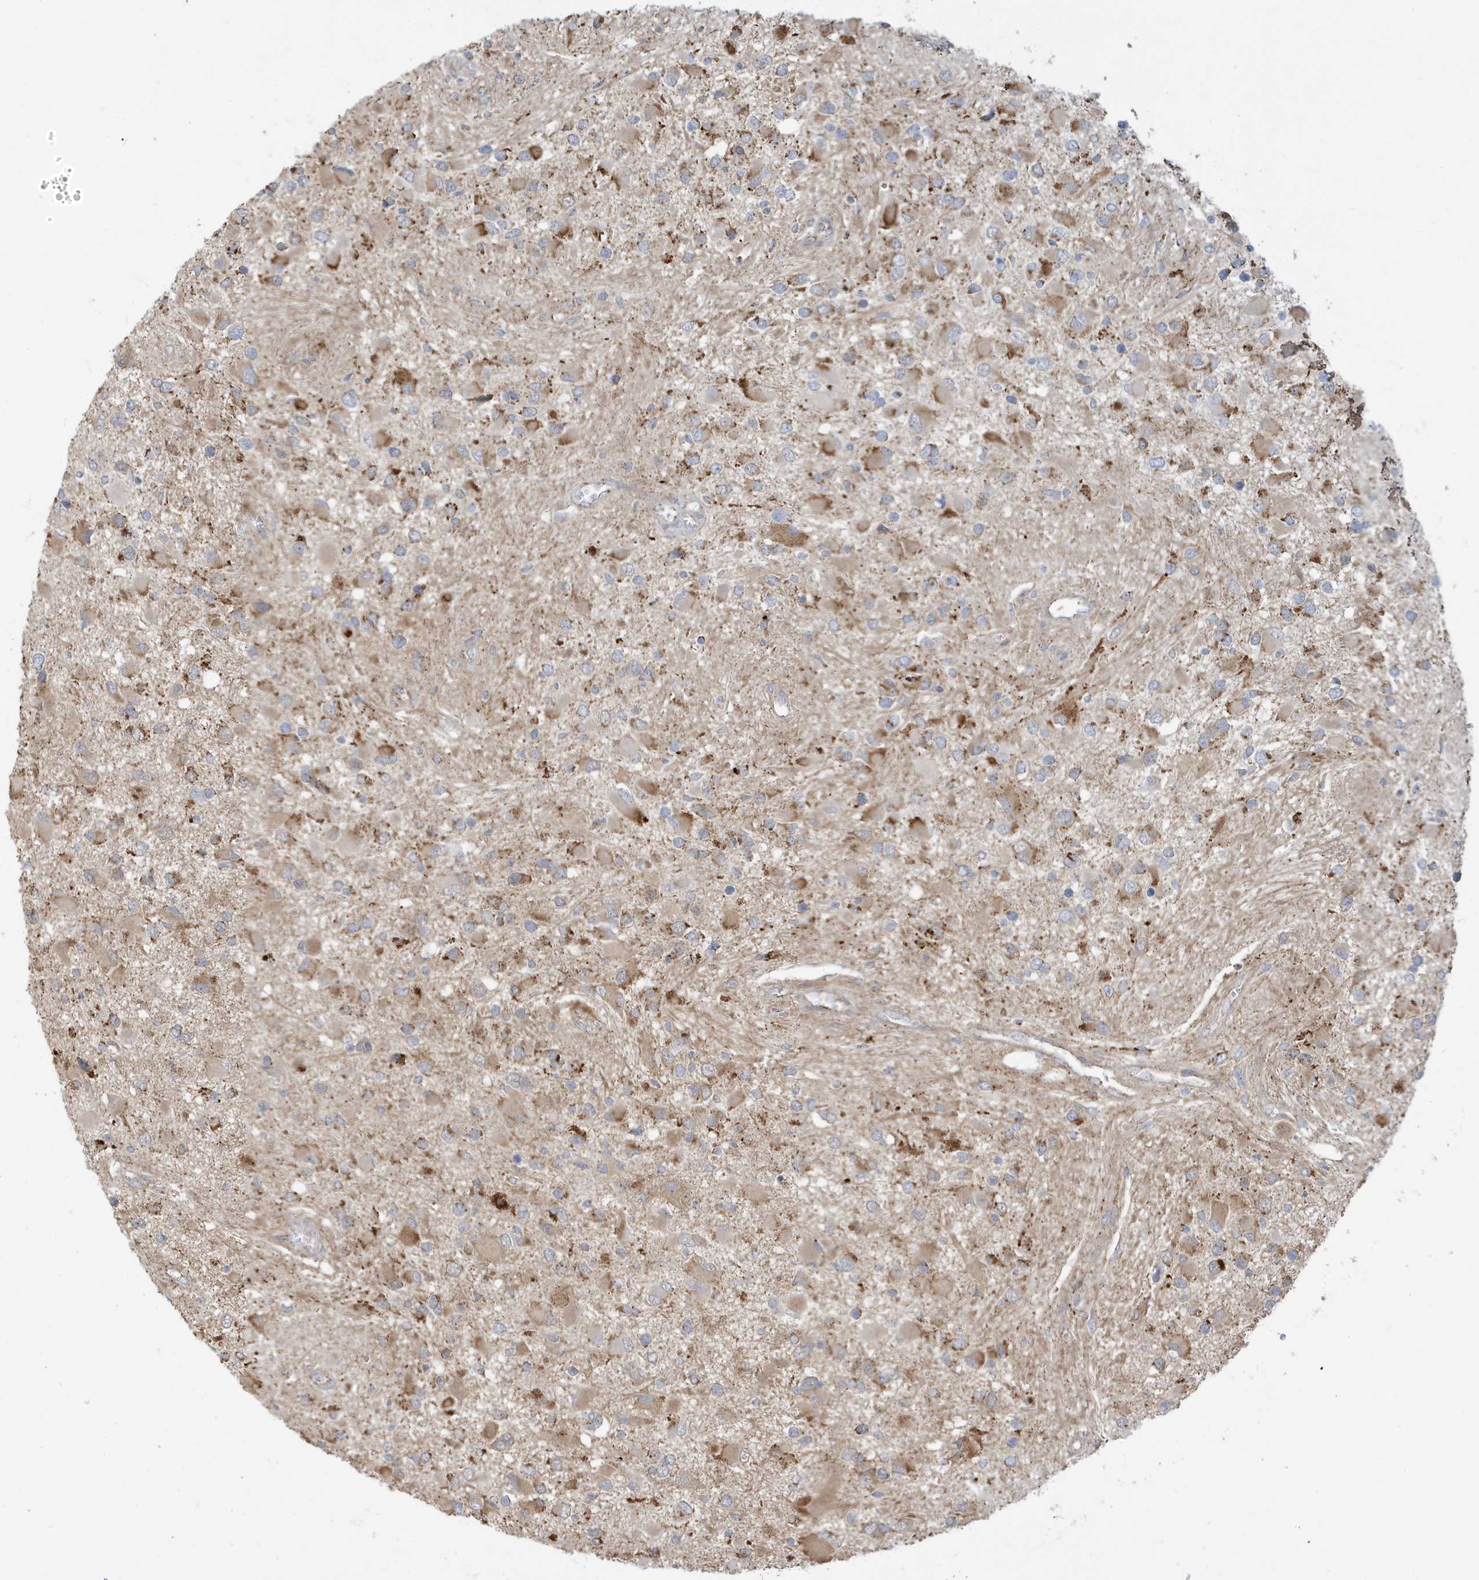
{"staining": {"intensity": "moderate", "quantity": "25%-75%", "location": "cytoplasmic/membranous"}, "tissue": "glioma", "cell_type": "Tumor cells", "image_type": "cancer", "snomed": [{"axis": "morphology", "description": "Glioma, malignant, High grade"}, {"axis": "topography", "description": "Brain"}], "caption": "A photomicrograph showing moderate cytoplasmic/membranous expression in approximately 25%-75% of tumor cells in malignant glioma (high-grade), as visualized by brown immunohistochemical staining.", "gene": "IFT57", "patient": {"sex": "male", "age": 53}}